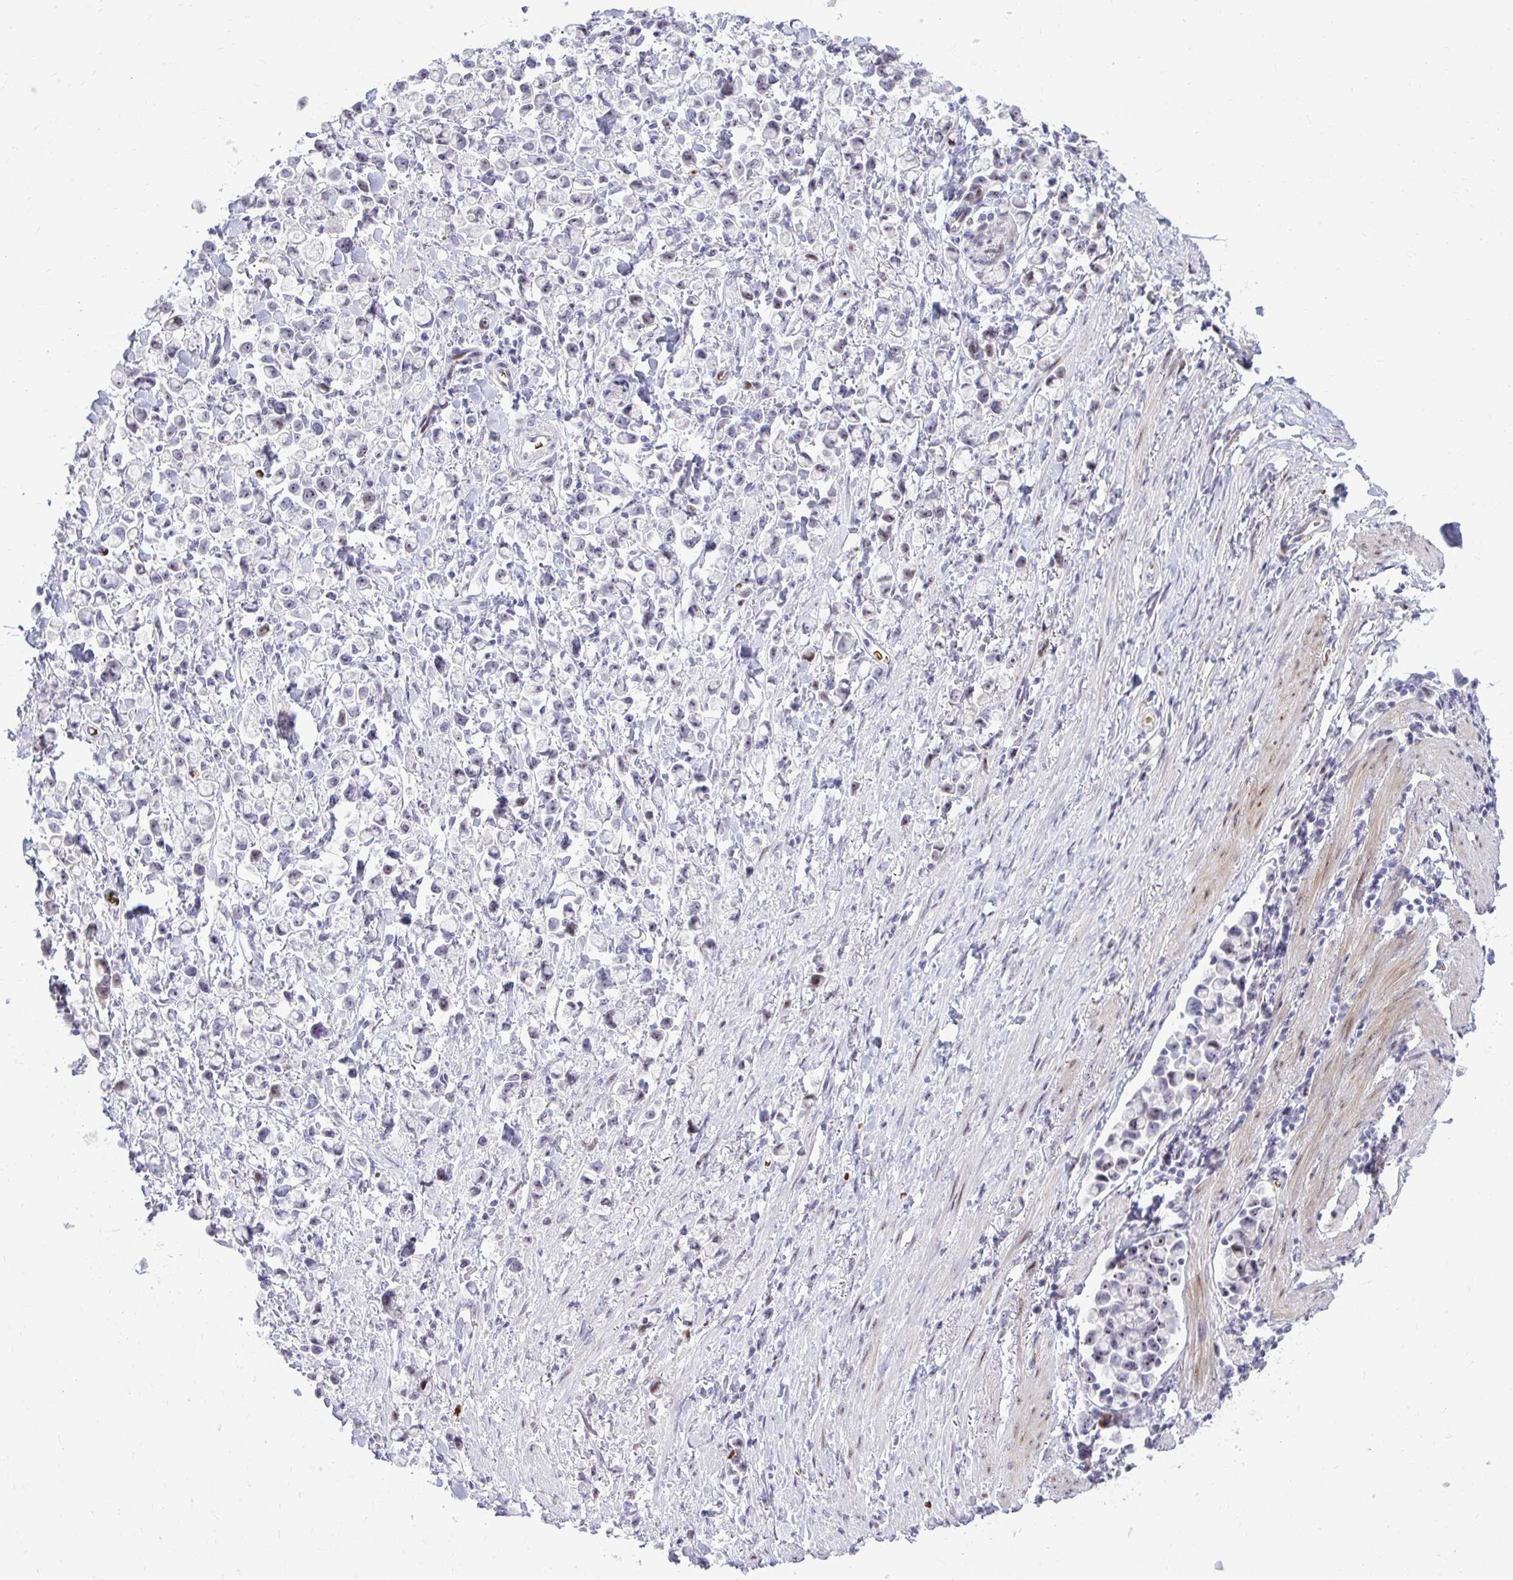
{"staining": {"intensity": "negative", "quantity": "none", "location": "none"}, "tissue": "stomach cancer", "cell_type": "Tumor cells", "image_type": "cancer", "snomed": [{"axis": "morphology", "description": "Adenocarcinoma, NOS"}, {"axis": "topography", "description": "Stomach"}], "caption": "This is an immunohistochemistry (IHC) histopathology image of adenocarcinoma (stomach). There is no positivity in tumor cells.", "gene": "DLX4", "patient": {"sex": "female", "age": 81}}